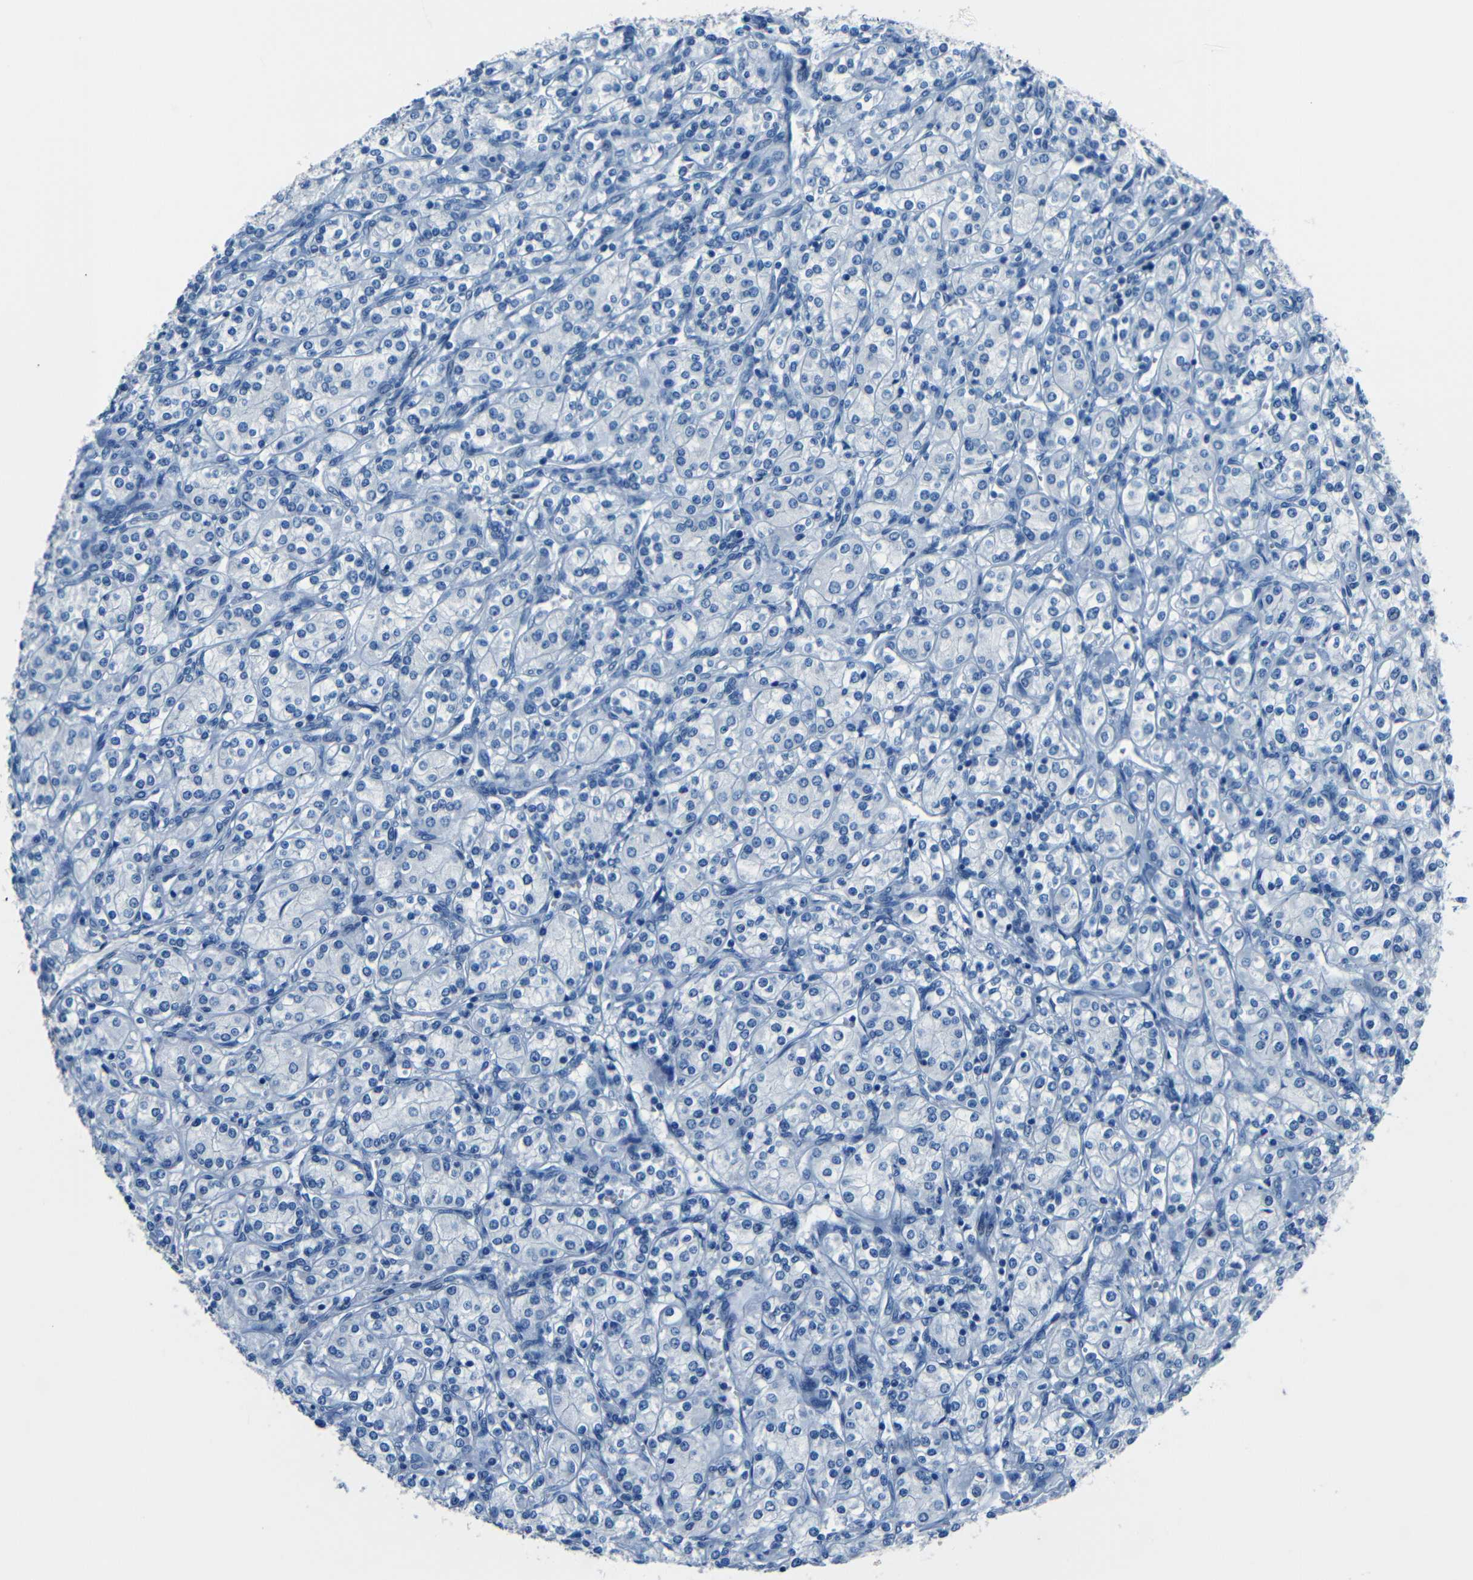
{"staining": {"intensity": "negative", "quantity": "none", "location": "none"}, "tissue": "renal cancer", "cell_type": "Tumor cells", "image_type": "cancer", "snomed": [{"axis": "morphology", "description": "Adenocarcinoma, NOS"}, {"axis": "topography", "description": "Kidney"}], "caption": "Photomicrograph shows no significant protein positivity in tumor cells of renal cancer.", "gene": "FBN2", "patient": {"sex": "male", "age": 77}}